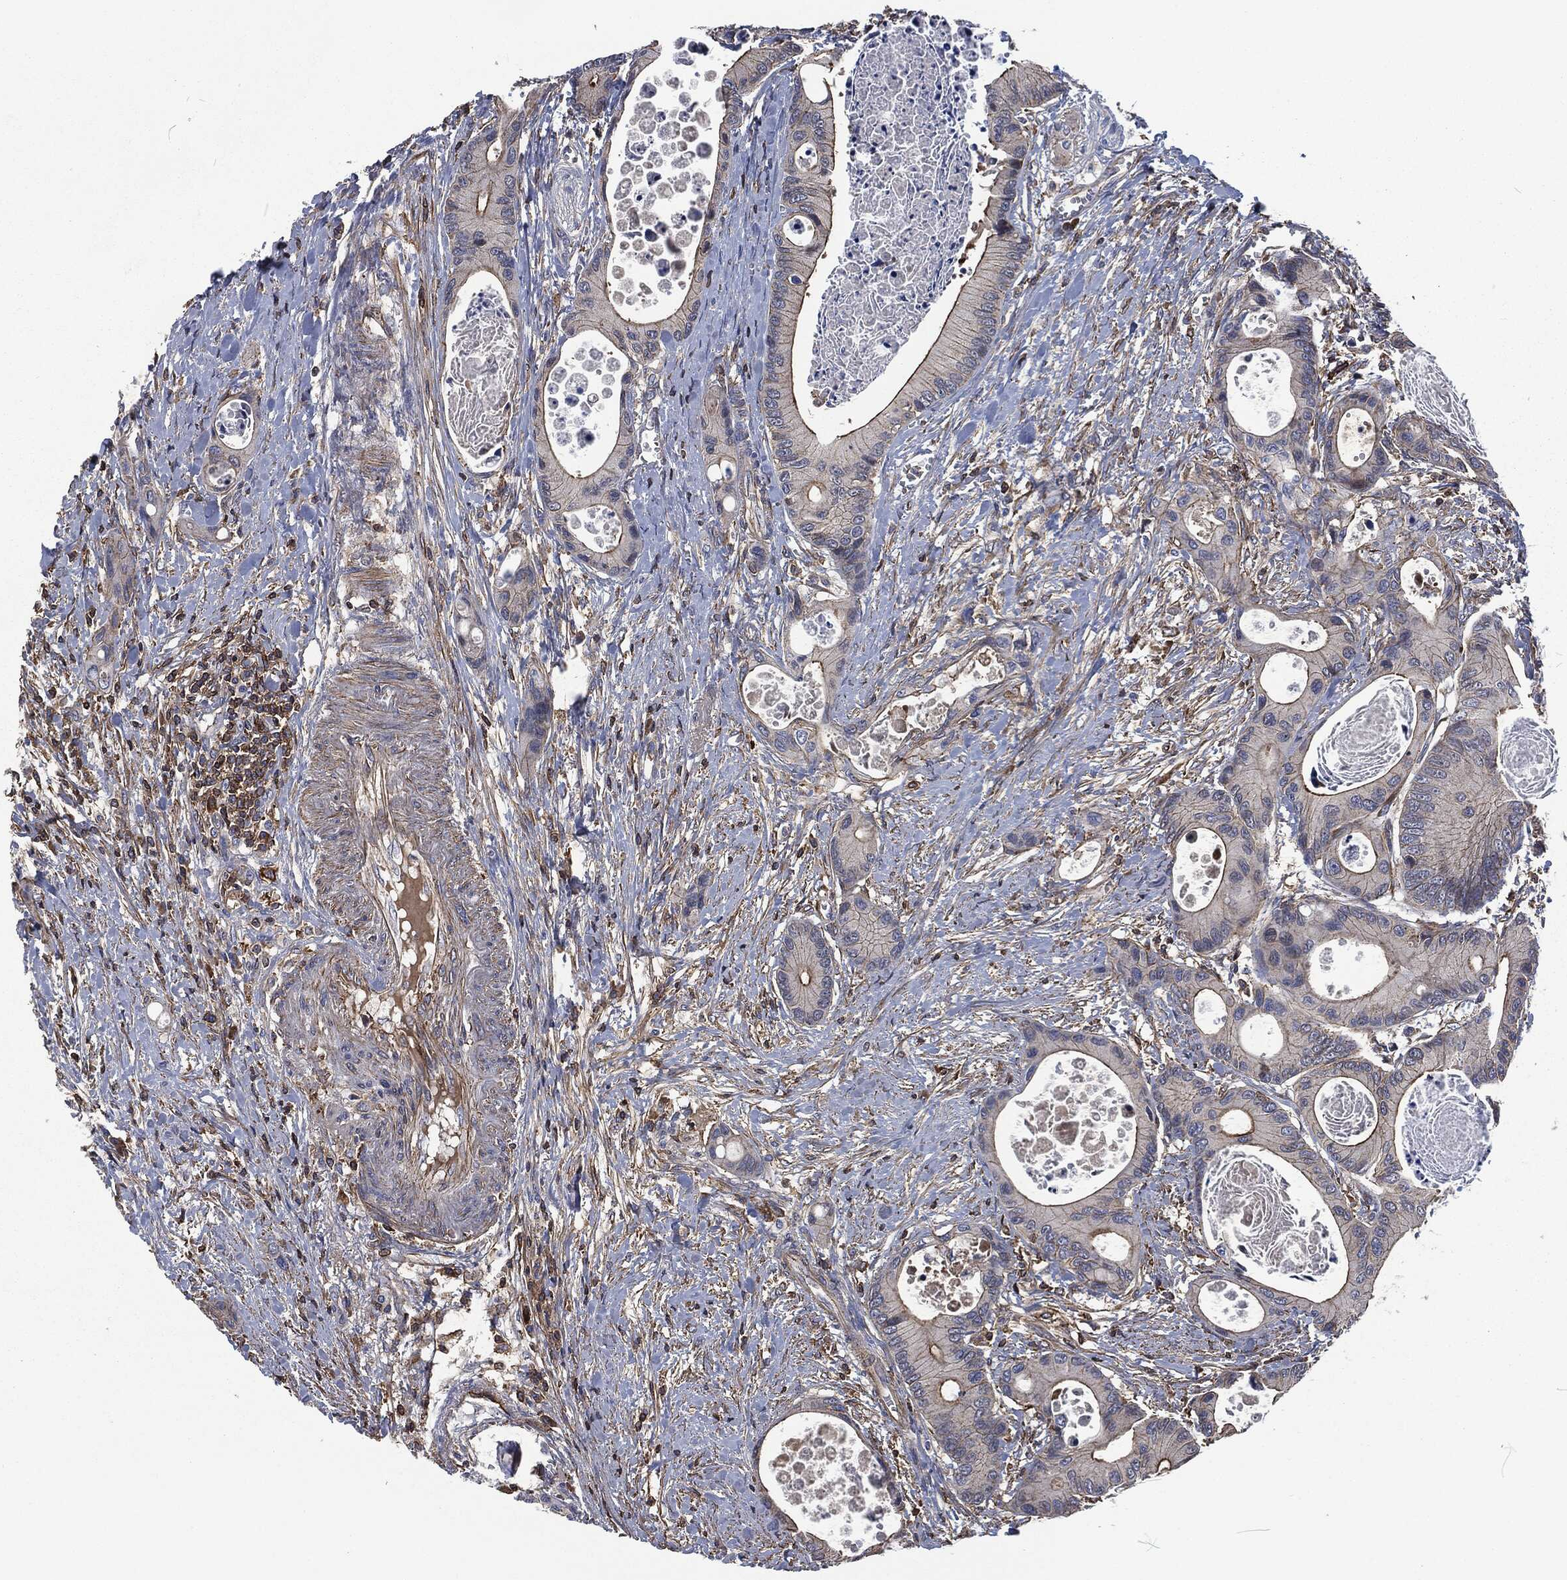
{"staining": {"intensity": "strong", "quantity": "<25%", "location": "cytoplasmic/membranous"}, "tissue": "colorectal cancer", "cell_type": "Tumor cells", "image_type": "cancer", "snomed": [{"axis": "morphology", "description": "Adenocarcinoma, NOS"}, {"axis": "topography", "description": "Colon"}], "caption": "The histopathology image shows staining of colorectal adenocarcinoma, revealing strong cytoplasmic/membranous protein expression (brown color) within tumor cells.", "gene": "LGALS9", "patient": {"sex": "female", "age": 78}}